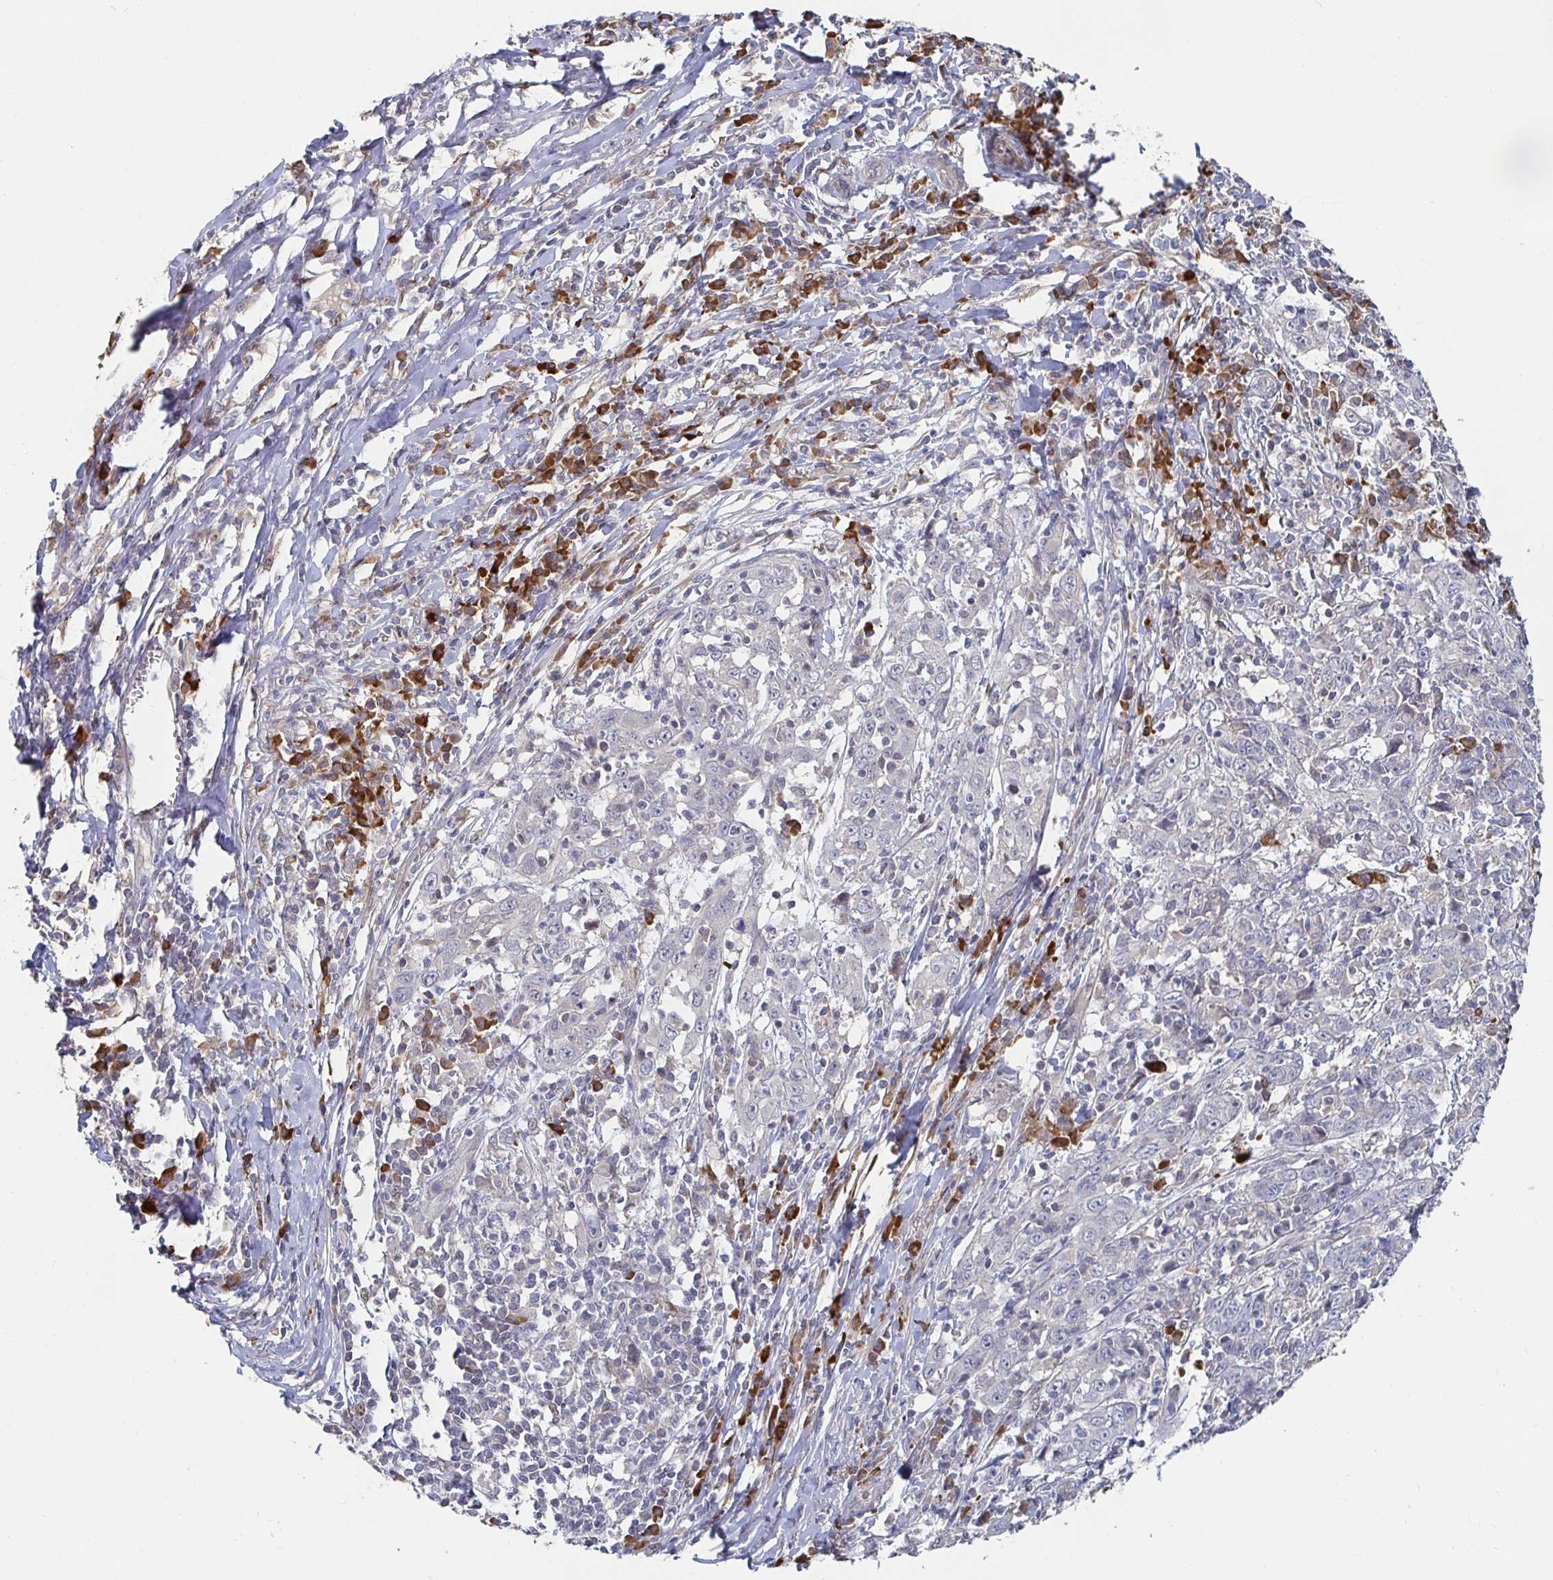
{"staining": {"intensity": "negative", "quantity": "none", "location": "none"}, "tissue": "cervical cancer", "cell_type": "Tumor cells", "image_type": "cancer", "snomed": [{"axis": "morphology", "description": "Squamous cell carcinoma, NOS"}, {"axis": "topography", "description": "Cervix"}], "caption": "Histopathology image shows no significant protein expression in tumor cells of squamous cell carcinoma (cervical).", "gene": "MEIS1", "patient": {"sex": "female", "age": 46}}